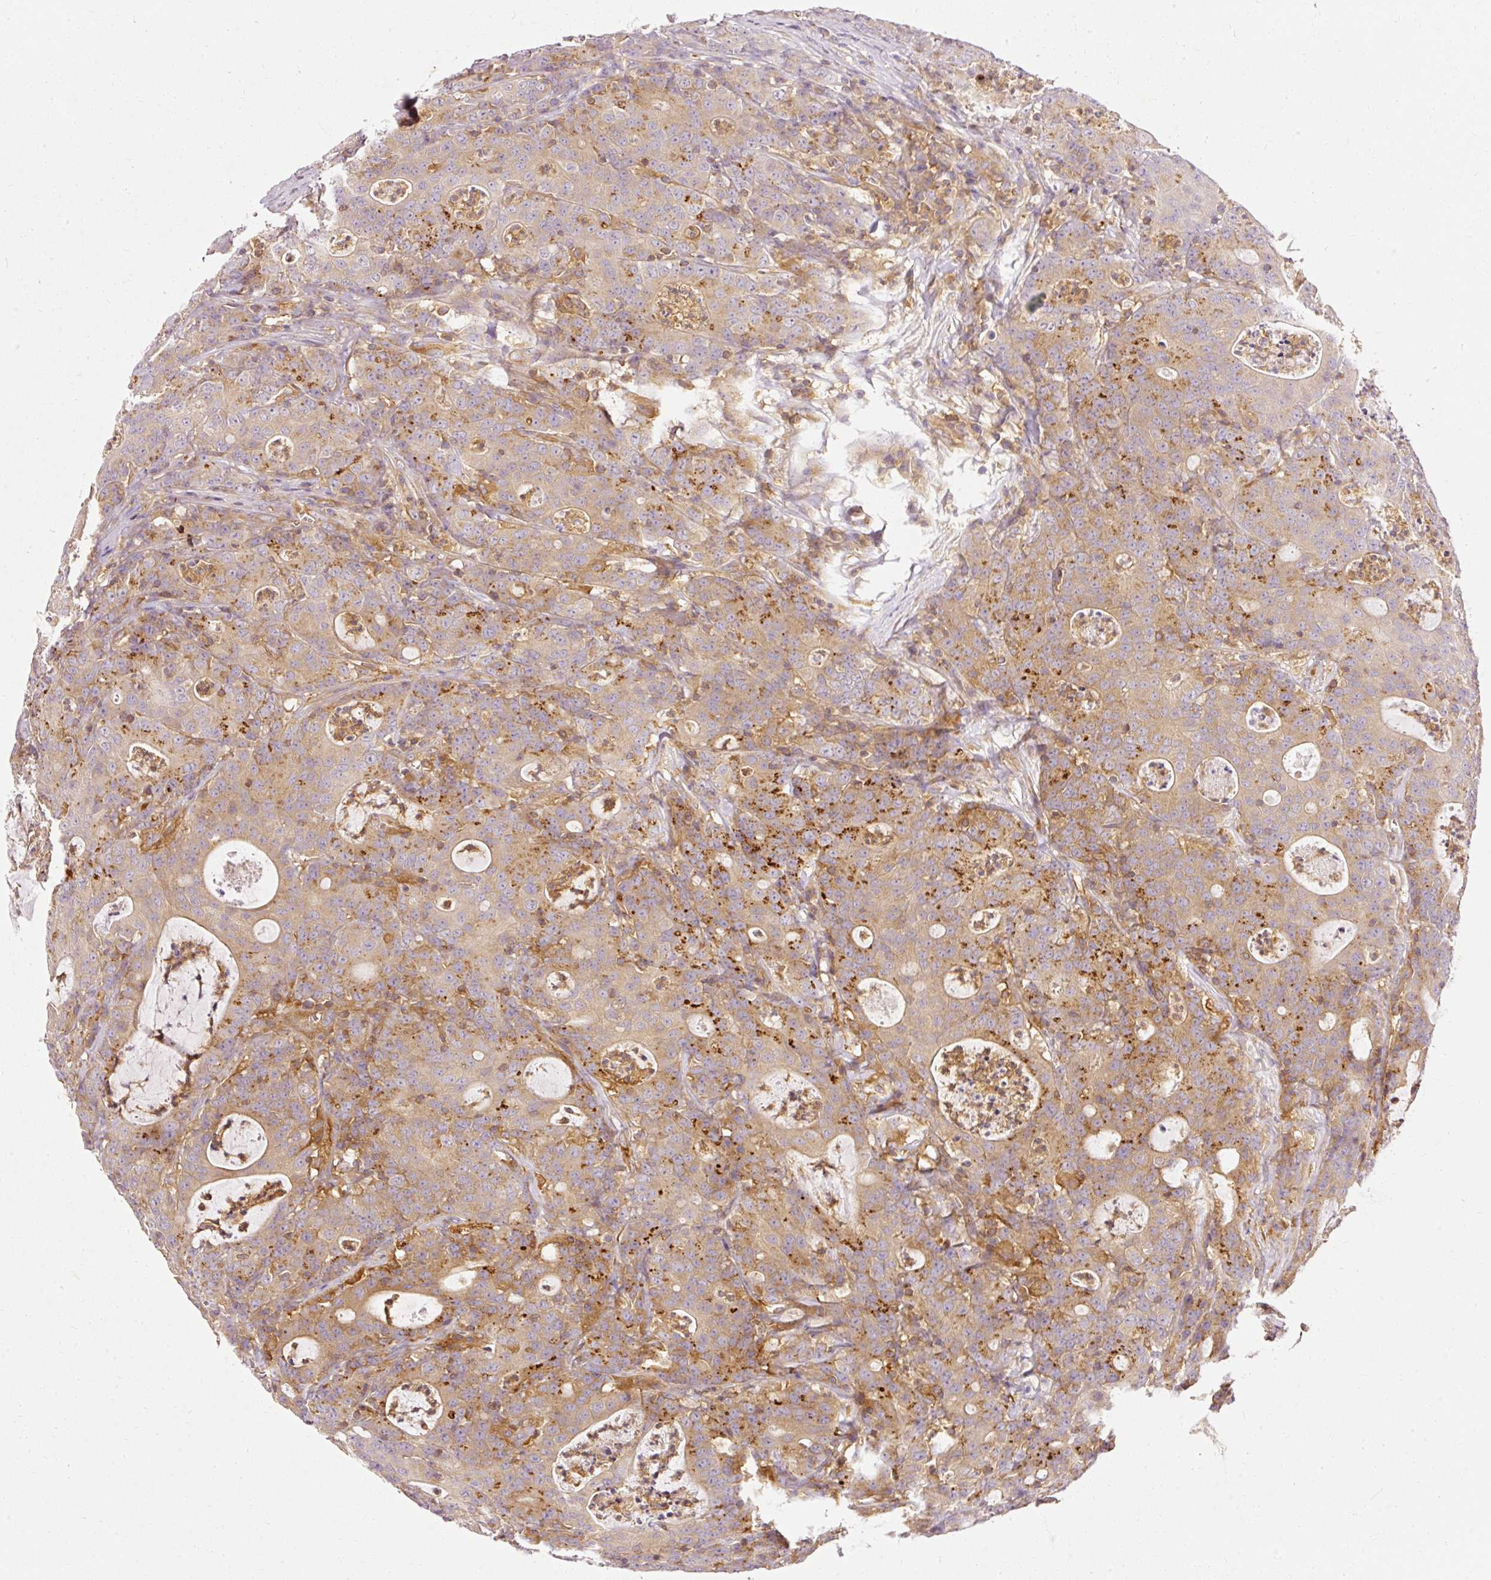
{"staining": {"intensity": "moderate", "quantity": "25%-75%", "location": "cytoplasmic/membranous"}, "tissue": "colorectal cancer", "cell_type": "Tumor cells", "image_type": "cancer", "snomed": [{"axis": "morphology", "description": "Adenocarcinoma, NOS"}, {"axis": "topography", "description": "Colon"}], "caption": "A brown stain labels moderate cytoplasmic/membranous staining of a protein in adenocarcinoma (colorectal) tumor cells.", "gene": "ARMH3", "patient": {"sex": "male", "age": 83}}